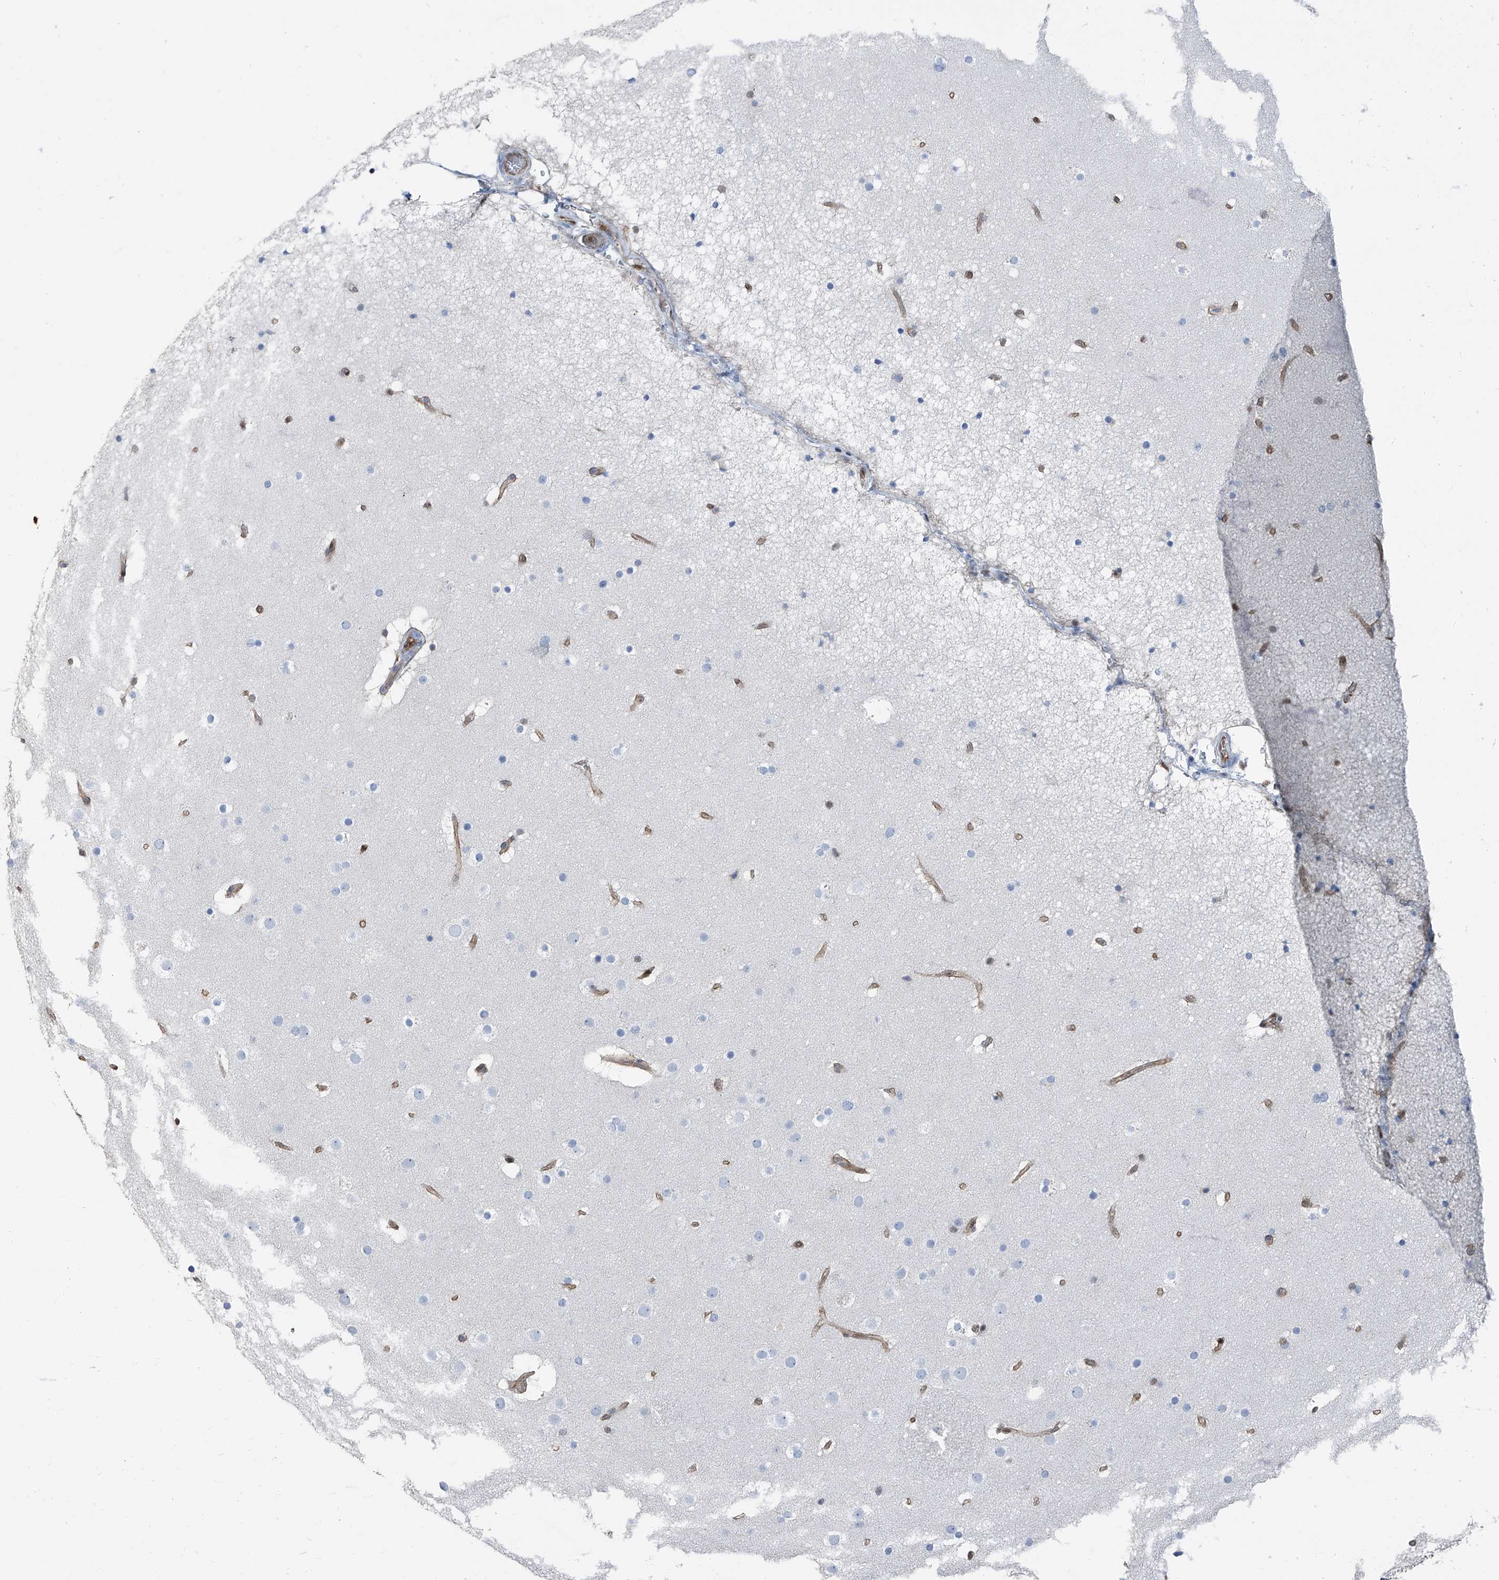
{"staining": {"intensity": "moderate", "quantity": ">75%", "location": "cytoplasmic/membranous"}, "tissue": "cerebral cortex", "cell_type": "Endothelial cells", "image_type": "normal", "snomed": [{"axis": "morphology", "description": "Normal tissue, NOS"}, {"axis": "topography", "description": "Cerebral cortex"}], "caption": "Immunohistochemical staining of benign human cerebral cortex shows moderate cytoplasmic/membranous protein positivity in about >75% of endothelial cells.", "gene": "PSMB10", "patient": {"sex": "male", "age": 57}}